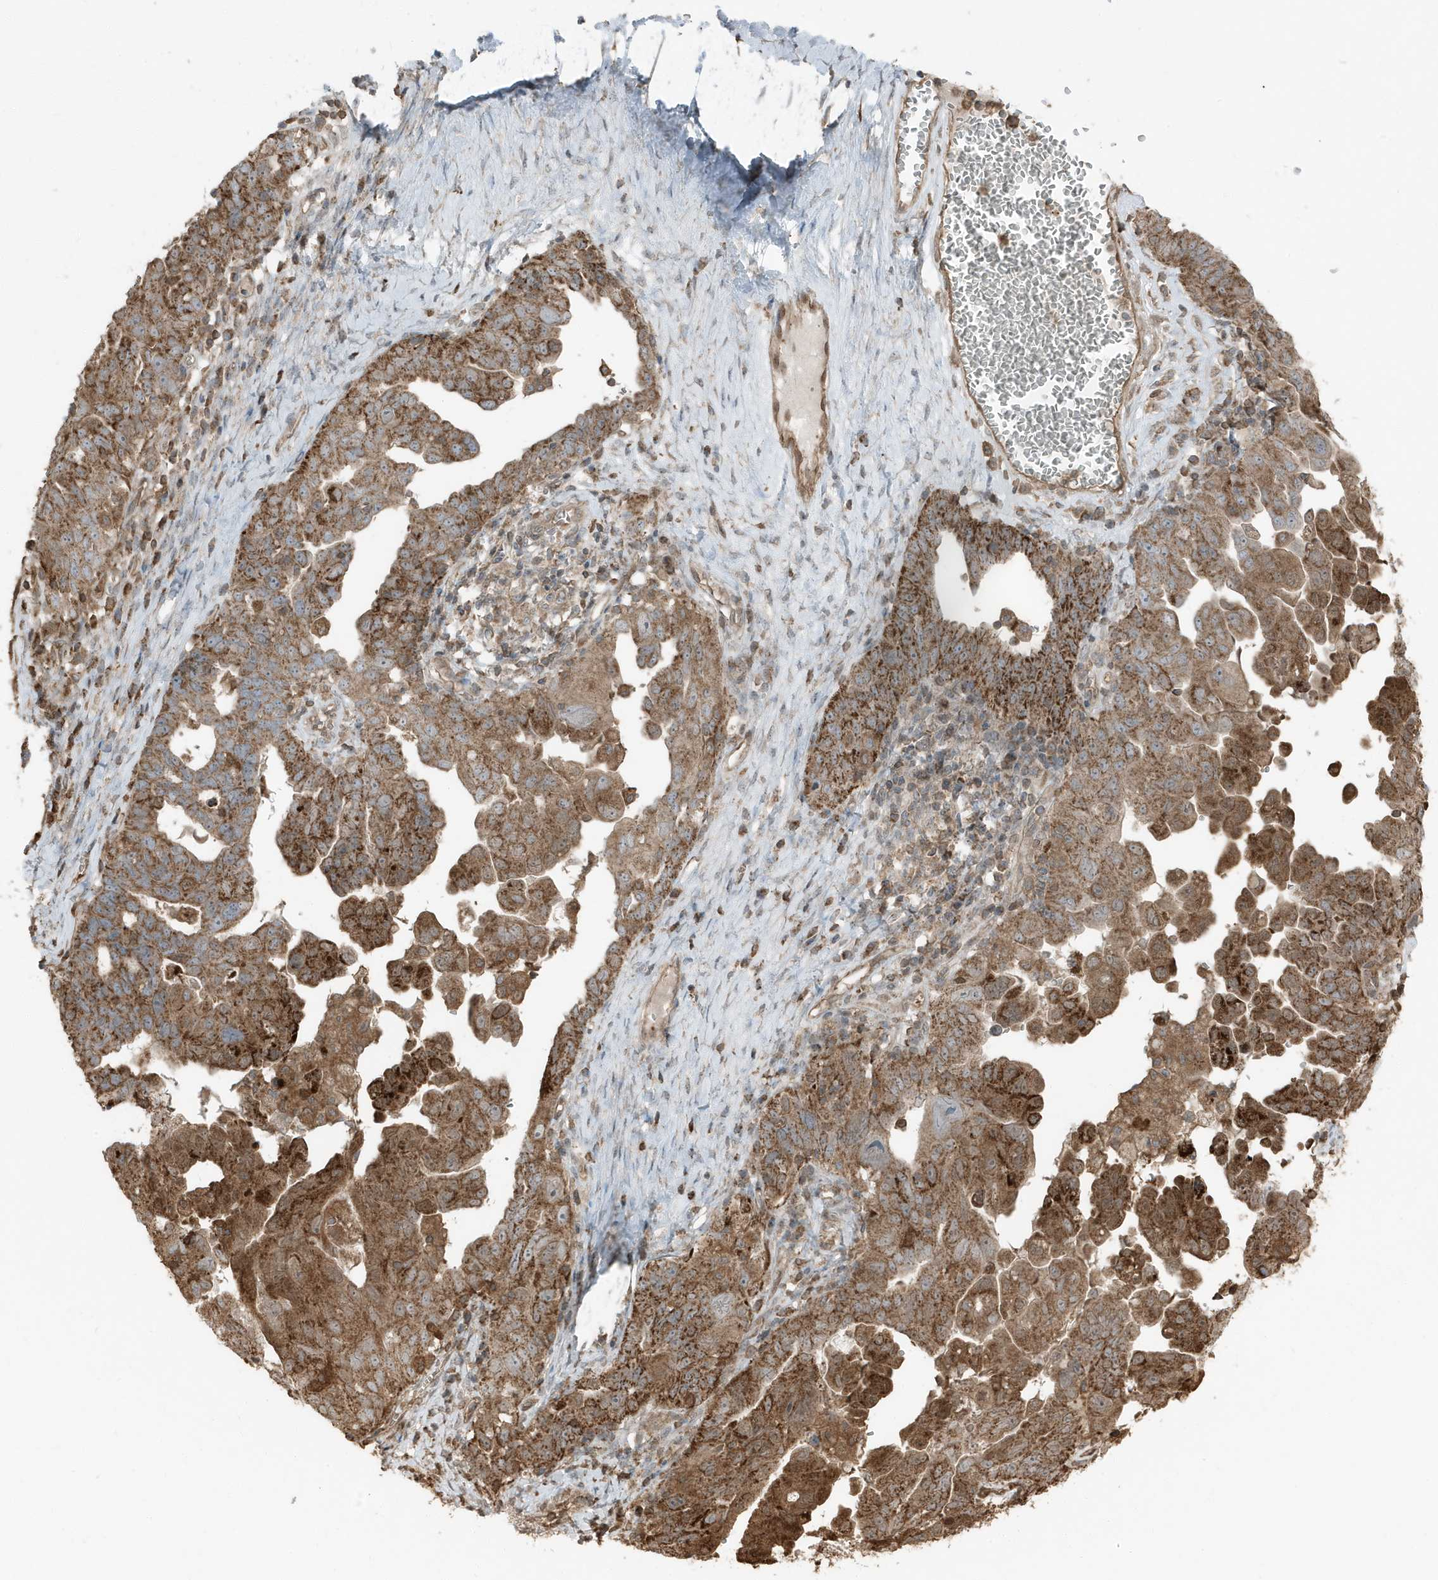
{"staining": {"intensity": "strong", "quantity": ">75%", "location": "cytoplasmic/membranous"}, "tissue": "ovarian cancer", "cell_type": "Tumor cells", "image_type": "cancer", "snomed": [{"axis": "morphology", "description": "Carcinoma, endometroid"}, {"axis": "topography", "description": "Ovary"}], "caption": "Human ovarian cancer (endometroid carcinoma) stained with a brown dye shows strong cytoplasmic/membranous positive expression in approximately >75% of tumor cells.", "gene": "AZI2", "patient": {"sex": "female", "age": 62}}